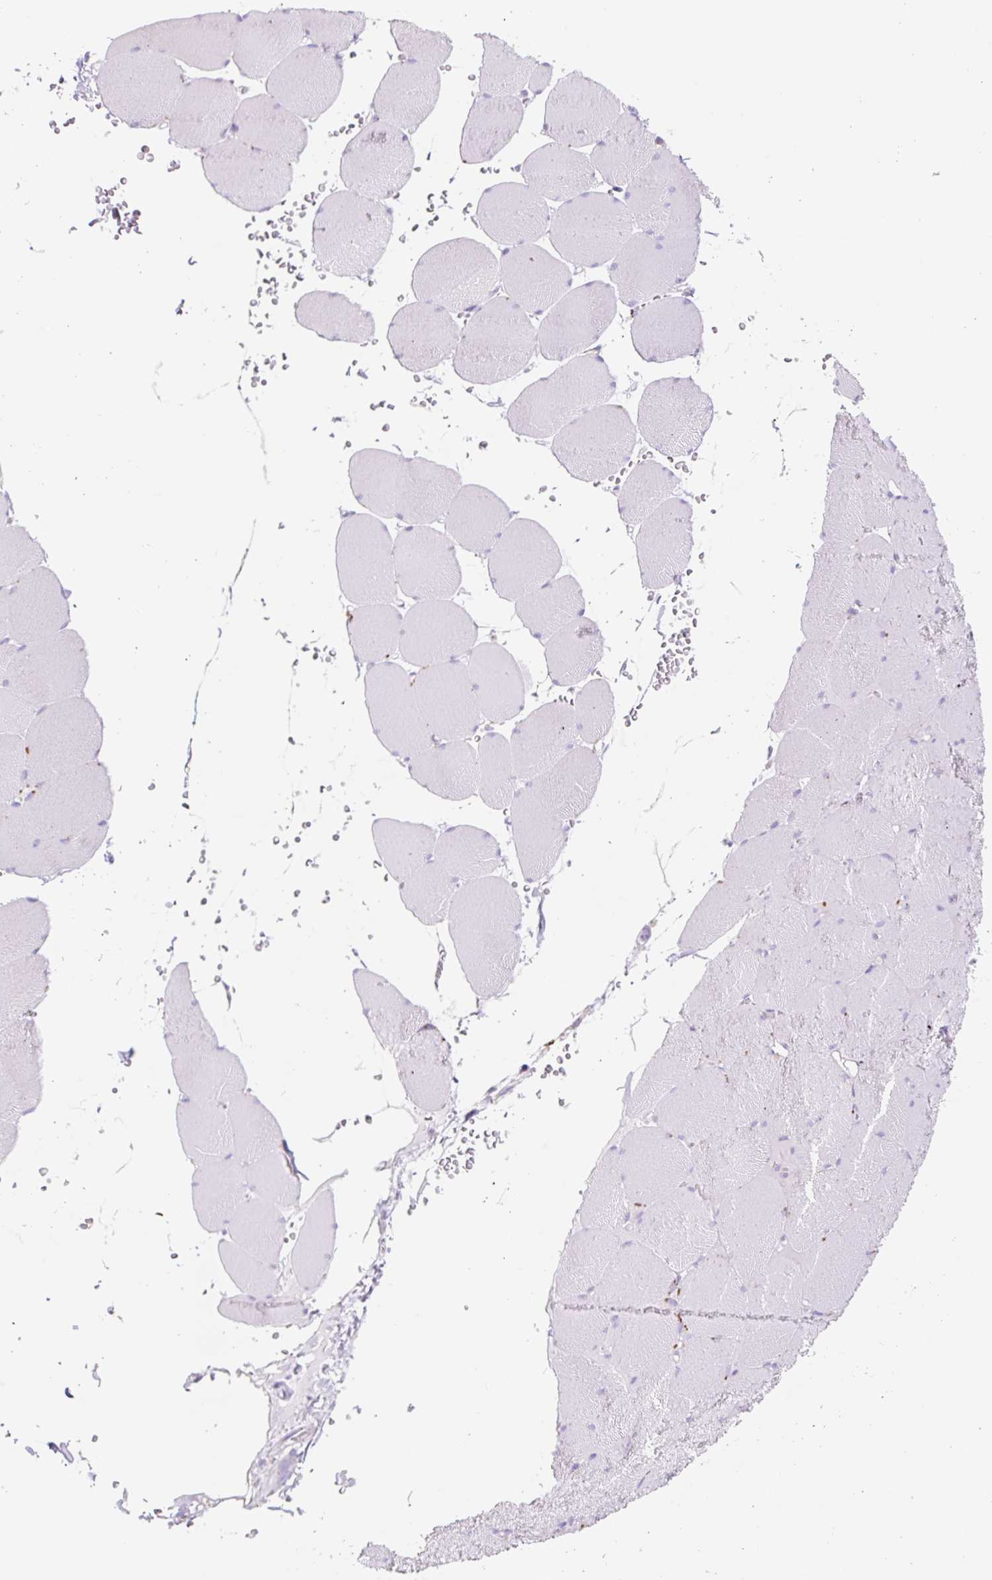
{"staining": {"intensity": "negative", "quantity": "none", "location": "none"}, "tissue": "skeletal muscle", "cell_type": "Myocytes", "image_type": "normal", "snomed": [{"axis": "morphology", "description": "Normal tissue, NOS"}, {"axis": "topography", "description": "Skeletal muscle"}, {"axis": "topography", "description": "Head-Neck"}], "caption": "This image is of normal skeletal muscle stained with IHC to label a protein in brown with the nuclei are counter-stained blue. There is no staining in myocytes.", "gene": "CLEC3A", "patient": {"sex": "male", "age": 66}}